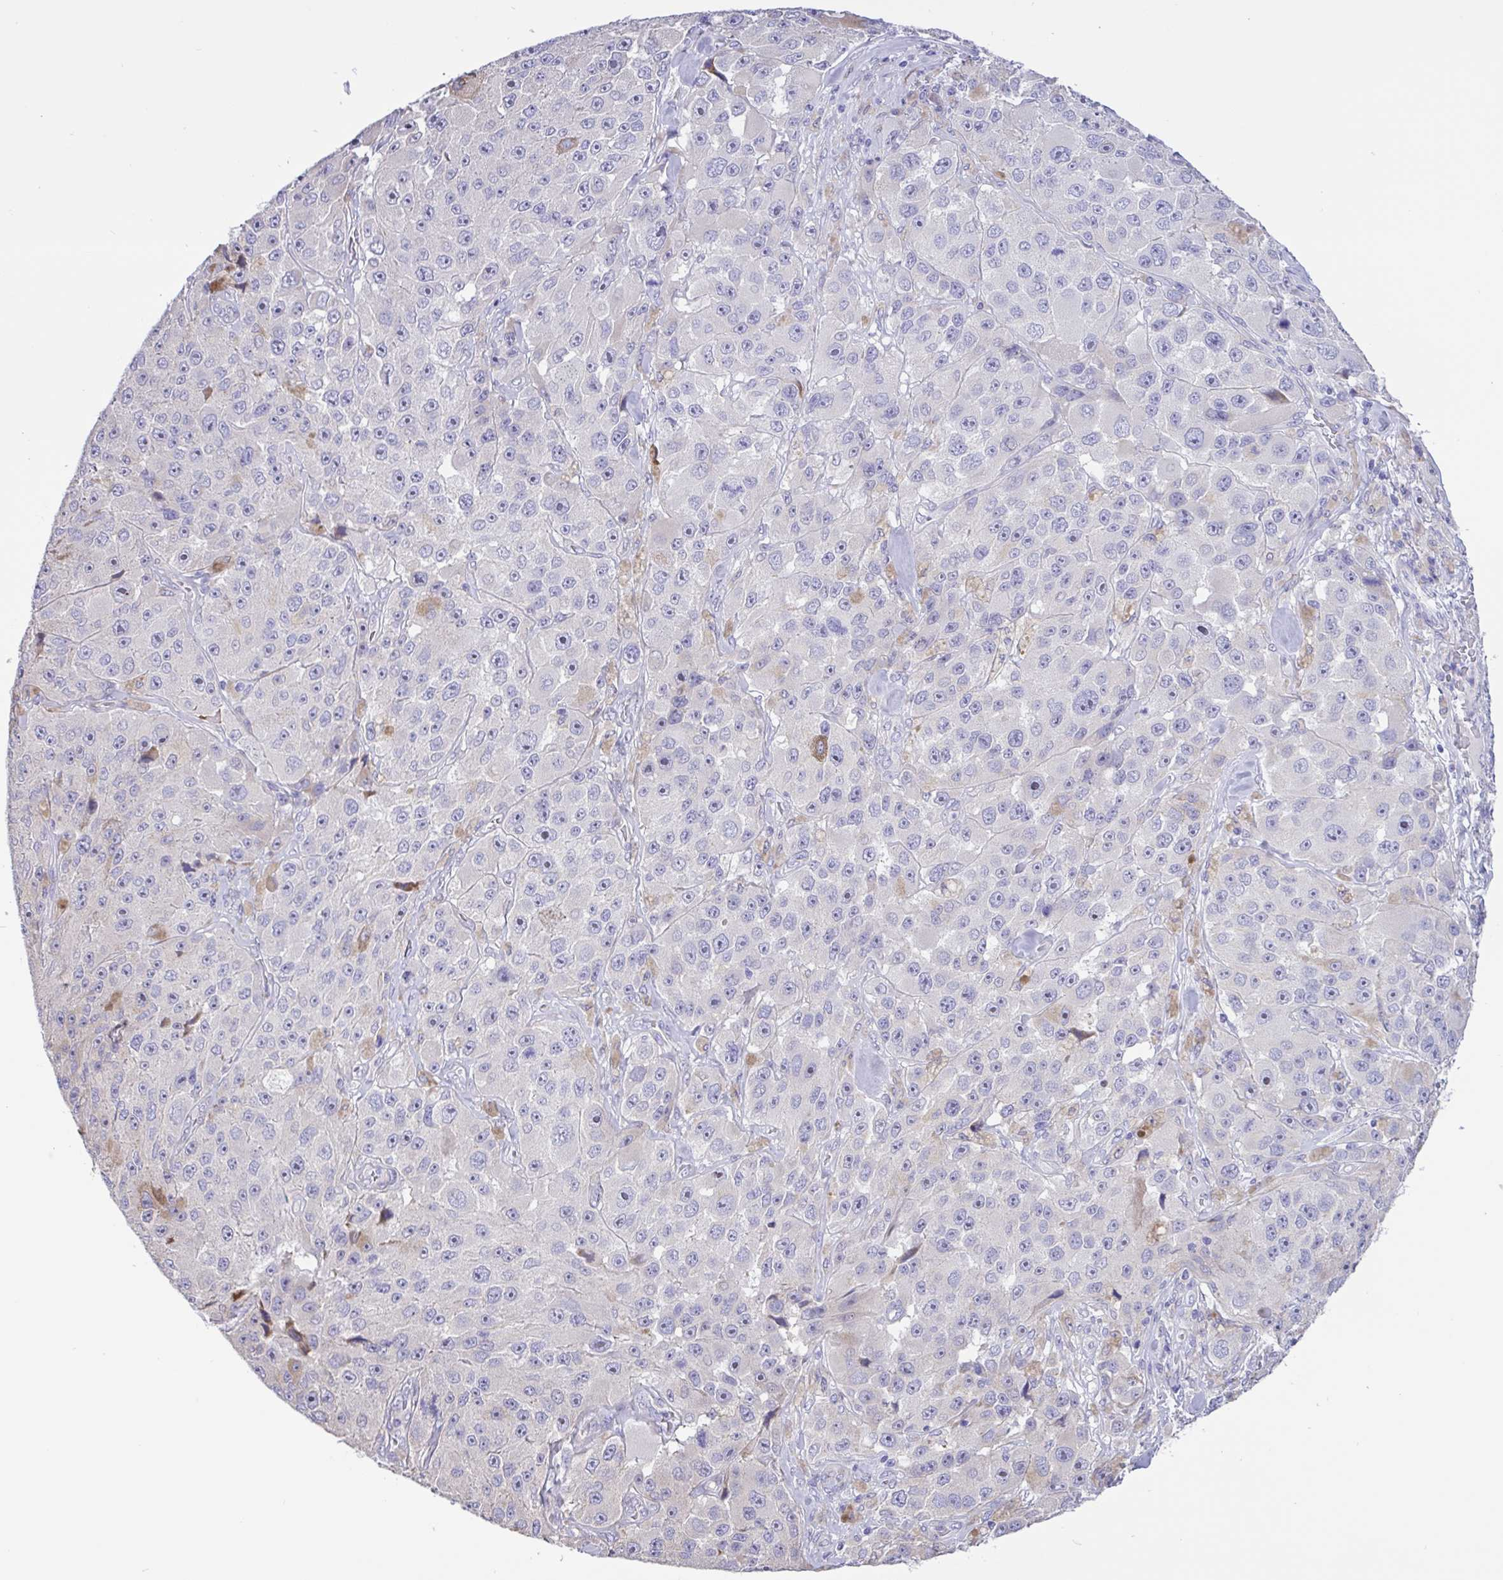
{"staining": {"intensity": "negative", "quantity": "none", "location": "none"}, "tissue": "melanoma", "cell_type": "Tumor cells", "image_type": "cancer", "snomed": [{"axis": "morphology", "description": "Malignant melanoma, Metastatic site"}, {"axis": "topography", "description": "Lymph node"}], "caption": "High power microscopy photomicrograph of an immunohistochemistry histopathology image of melanoma, revealing no significant expression in tumor cells. Brightfield microscopy of immunohistochemistry (IHC) stained with DAB (3,3'-diaminobenzidine) (brown) and hematoxylin (blue), captured at high magnification.", "gene": "DSC3", "patient": {"sex": "male", "age": 62}}